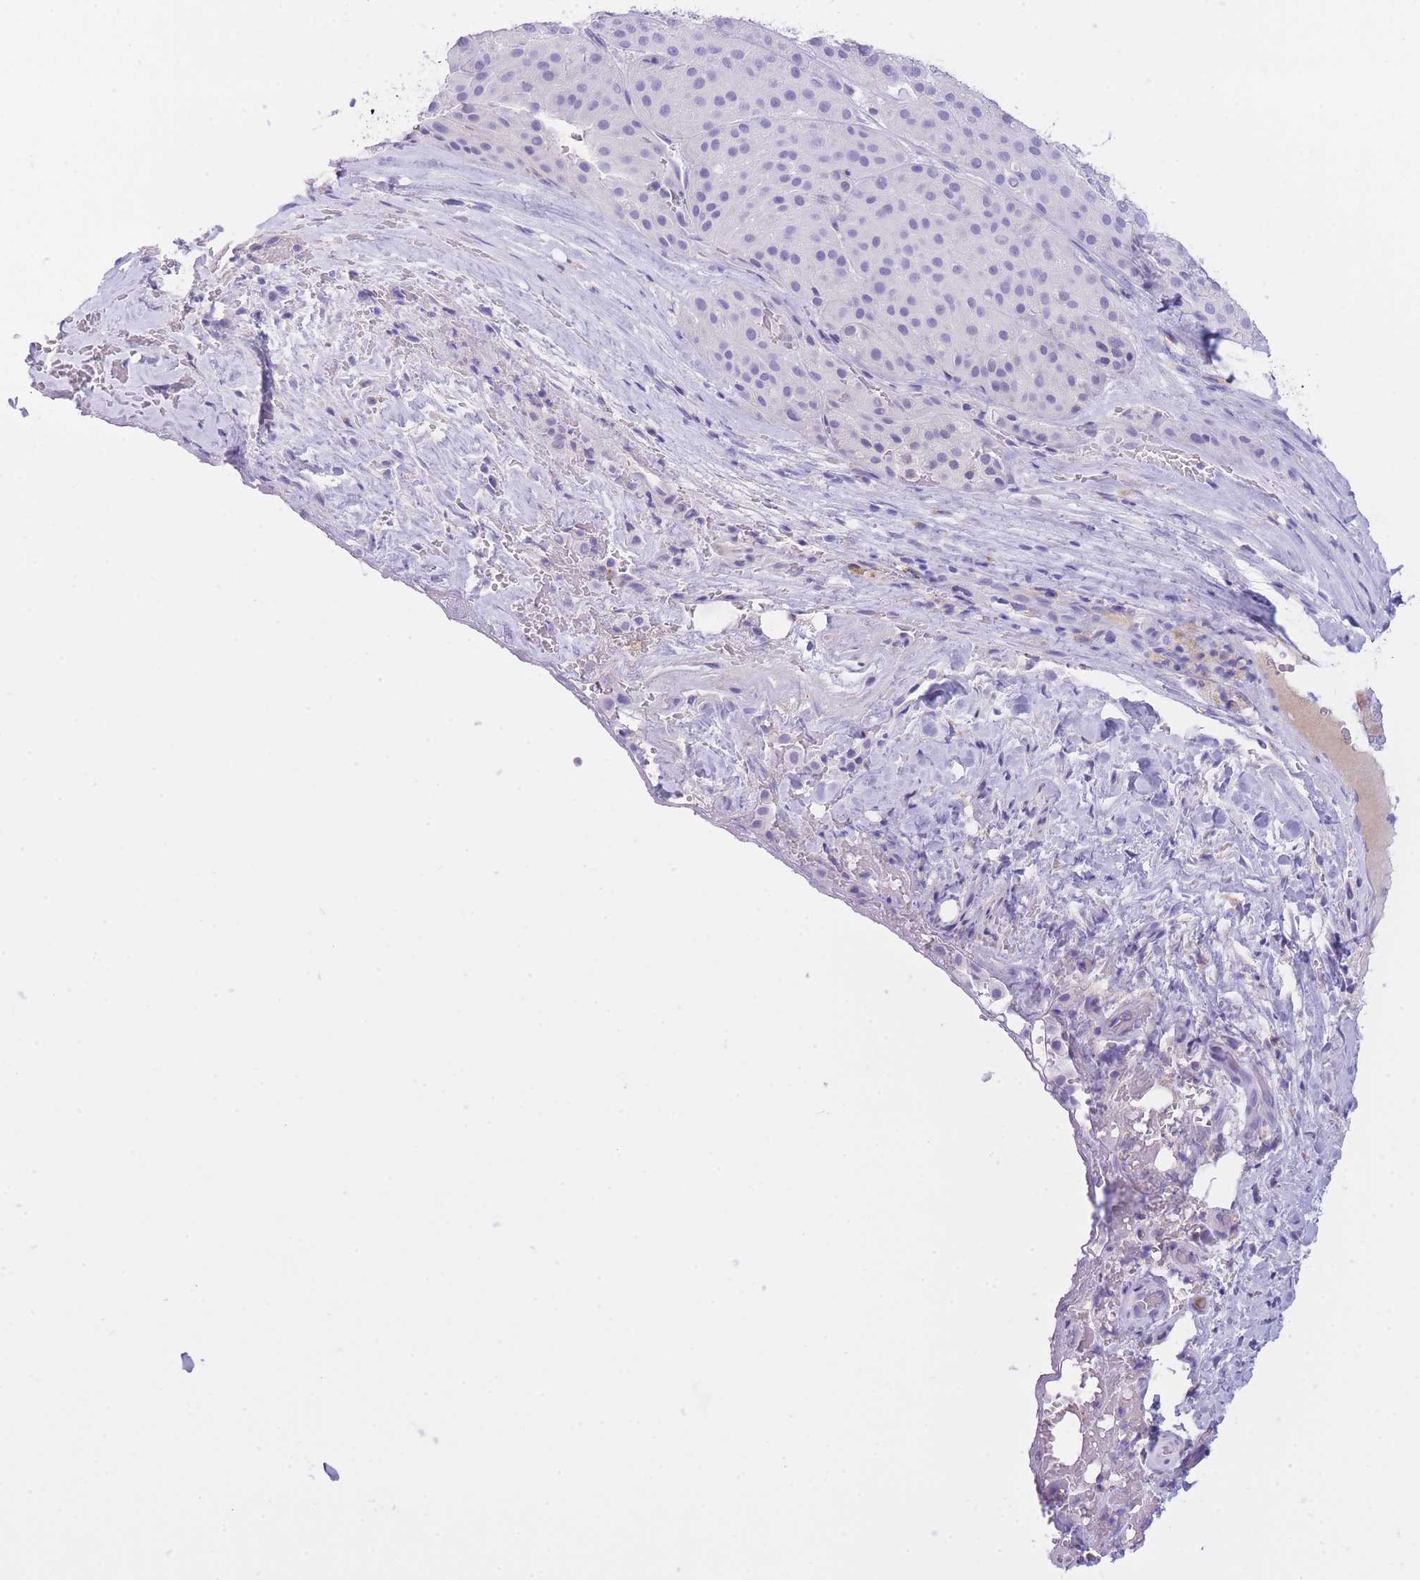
{"staining": {"intensity": "negative", "quantity": "none", "location": "none"}, "tissue": "melanoma", "cell_type": "Tumor cells", "image_type": "cancer", "snomed": [{"axis": "morphology", "description": "Malignant melanoma, Metastatic site"}, {"axis": "topography", "description": "Smooth muscle"}], "caption": "This micrograph is of melanoma stained with immunohistochemistry to label a protein in brown with the nuclei are counter-stained blue. There is no positivity in tumor cells.", "gene": "PLBD1", "patient": {"sex": "male", "age": 41}}